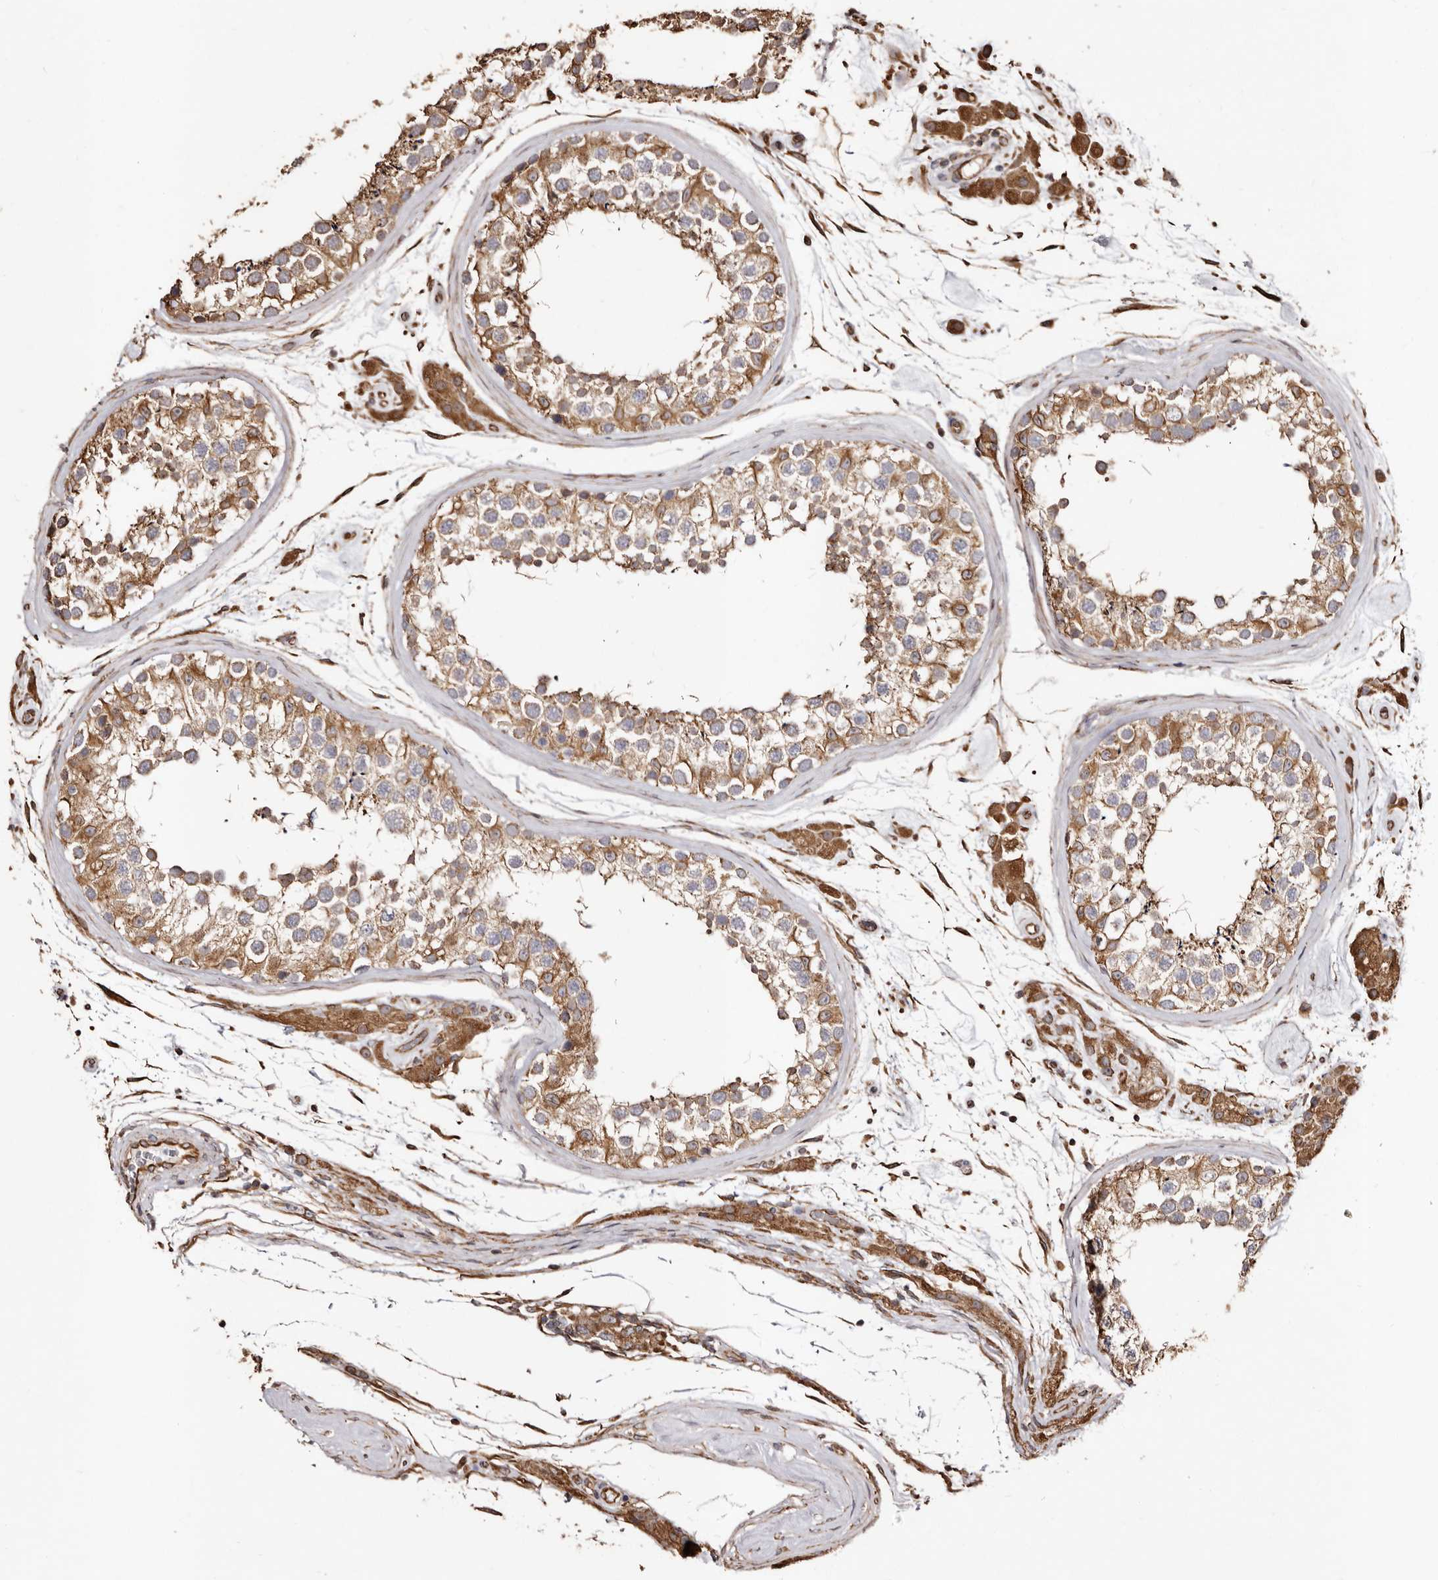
{"staining": {"intensity": "moderate", "quantity": ">75%", "location": "cytoplasmic/membranous"}, "tissue": "testis", "cell_type": "Cells in seminiferous ducts", "image_type": "normal", "snomed": [{"axis": "morphology", "description": "Normal tissue, NOS"}, {"axis": "topography", "description": "Testis"}], "caption": "A medium amount of moderate cytoplasmic/membranous positivity is identified in approximately >75% of cells in seminiferous ducts in normal testis. (DAB IHC with brightfield microscopy, high magnification).", "gene": "MACC1", "patient": {"sex": "male", "age": 46}}